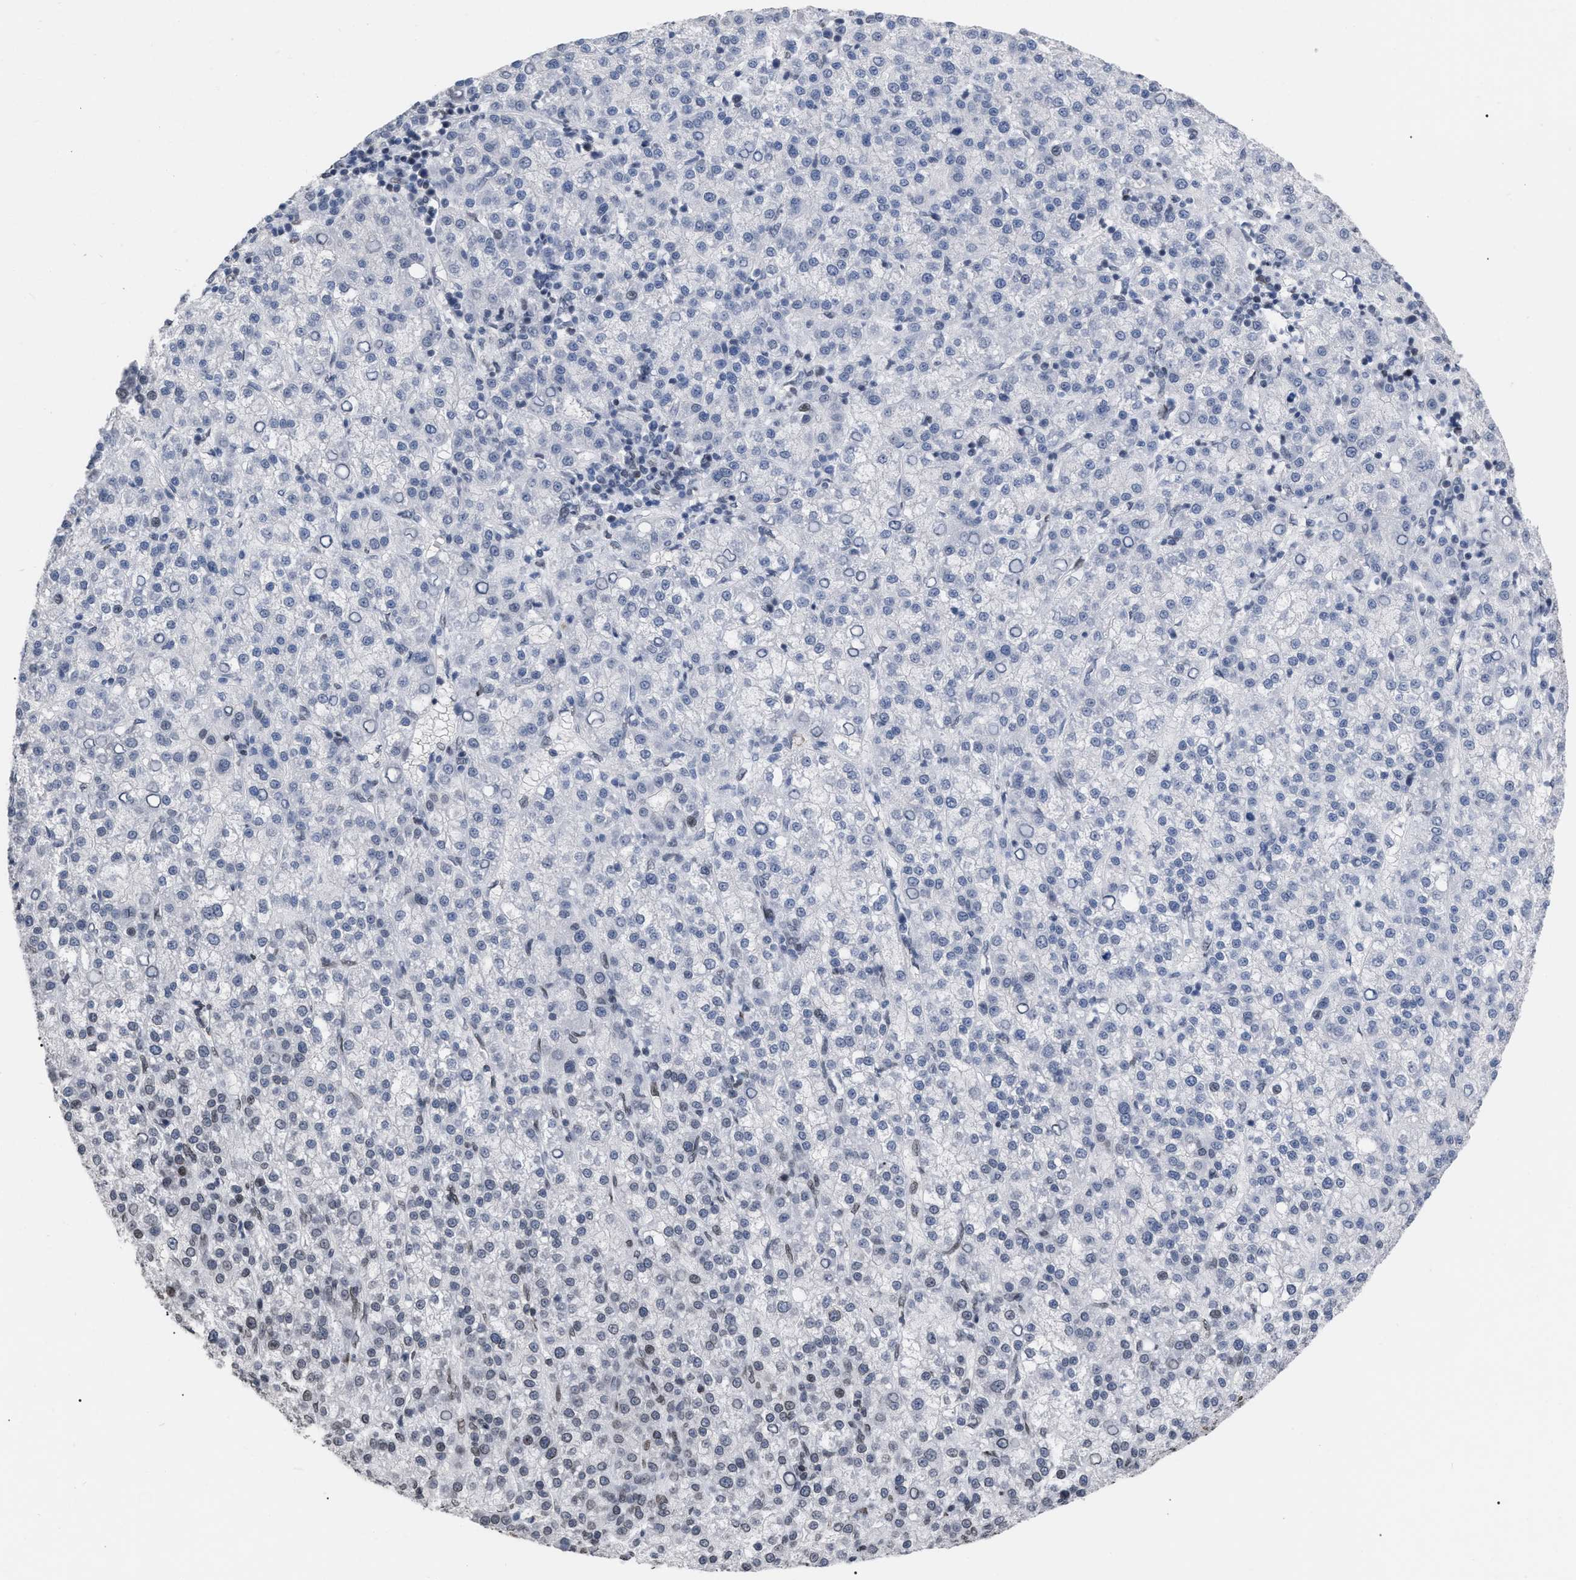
{"staining": {"intensity": "negative", "quantity": "none", "location": "none"}, "tissue": "liver cancer", "cell_type": "Tumor cells", "image_type": "cancer", "snomed": [{"axis": "morphology", "description": "Carcinoma, Hepatocellular, NOS"}, {"axis": "topography", "description": "Liver"}], "caption": "High magnification brightfield microscopy of liver cancer stained with DAB (3,3'-diaminobenzidine) (brown) and counterstained with hematoxylin (blue): tumor cells show no significant expression.", "gene": "TPR", "patient": {"sex": "female", "age": 58}}